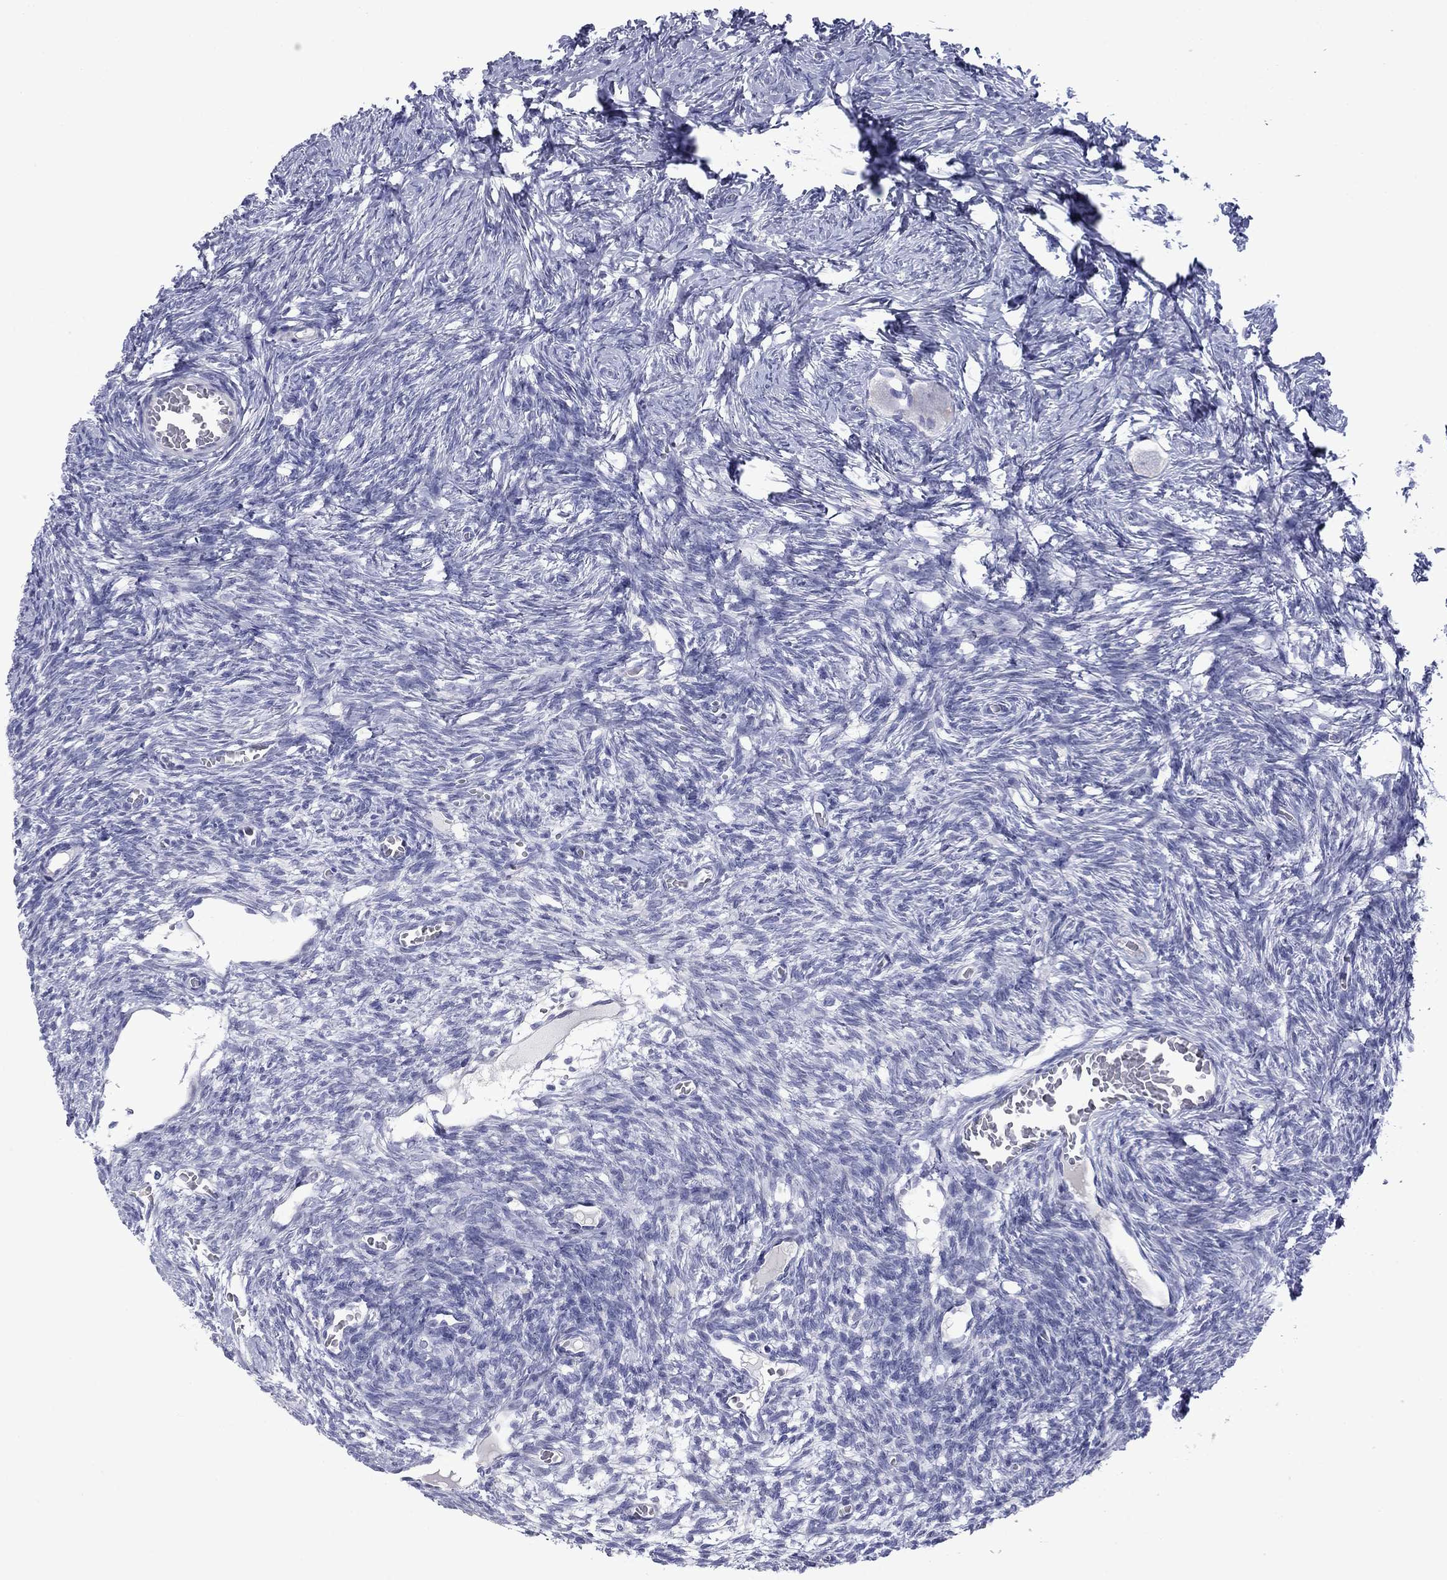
{"staining": {"intensity": "negative", "quantity": "none", "location": "none"}, "tissue": "ovary", "cell_type": "Follicle cells", "image_type": "normal", "snomed": [{"axis": "morphology", "description": "Normal tissue, NOS"}, {"axis": "topography", "description": "Ovary"}], "caption": "DAB (3,3'-diaminobenzidine) immunohistochemical staining of benign human ovary displays no significant positivity in follicle cells.", "gene": "TMPRSS11A", "patient": {"sex": "female", "age": 27}}